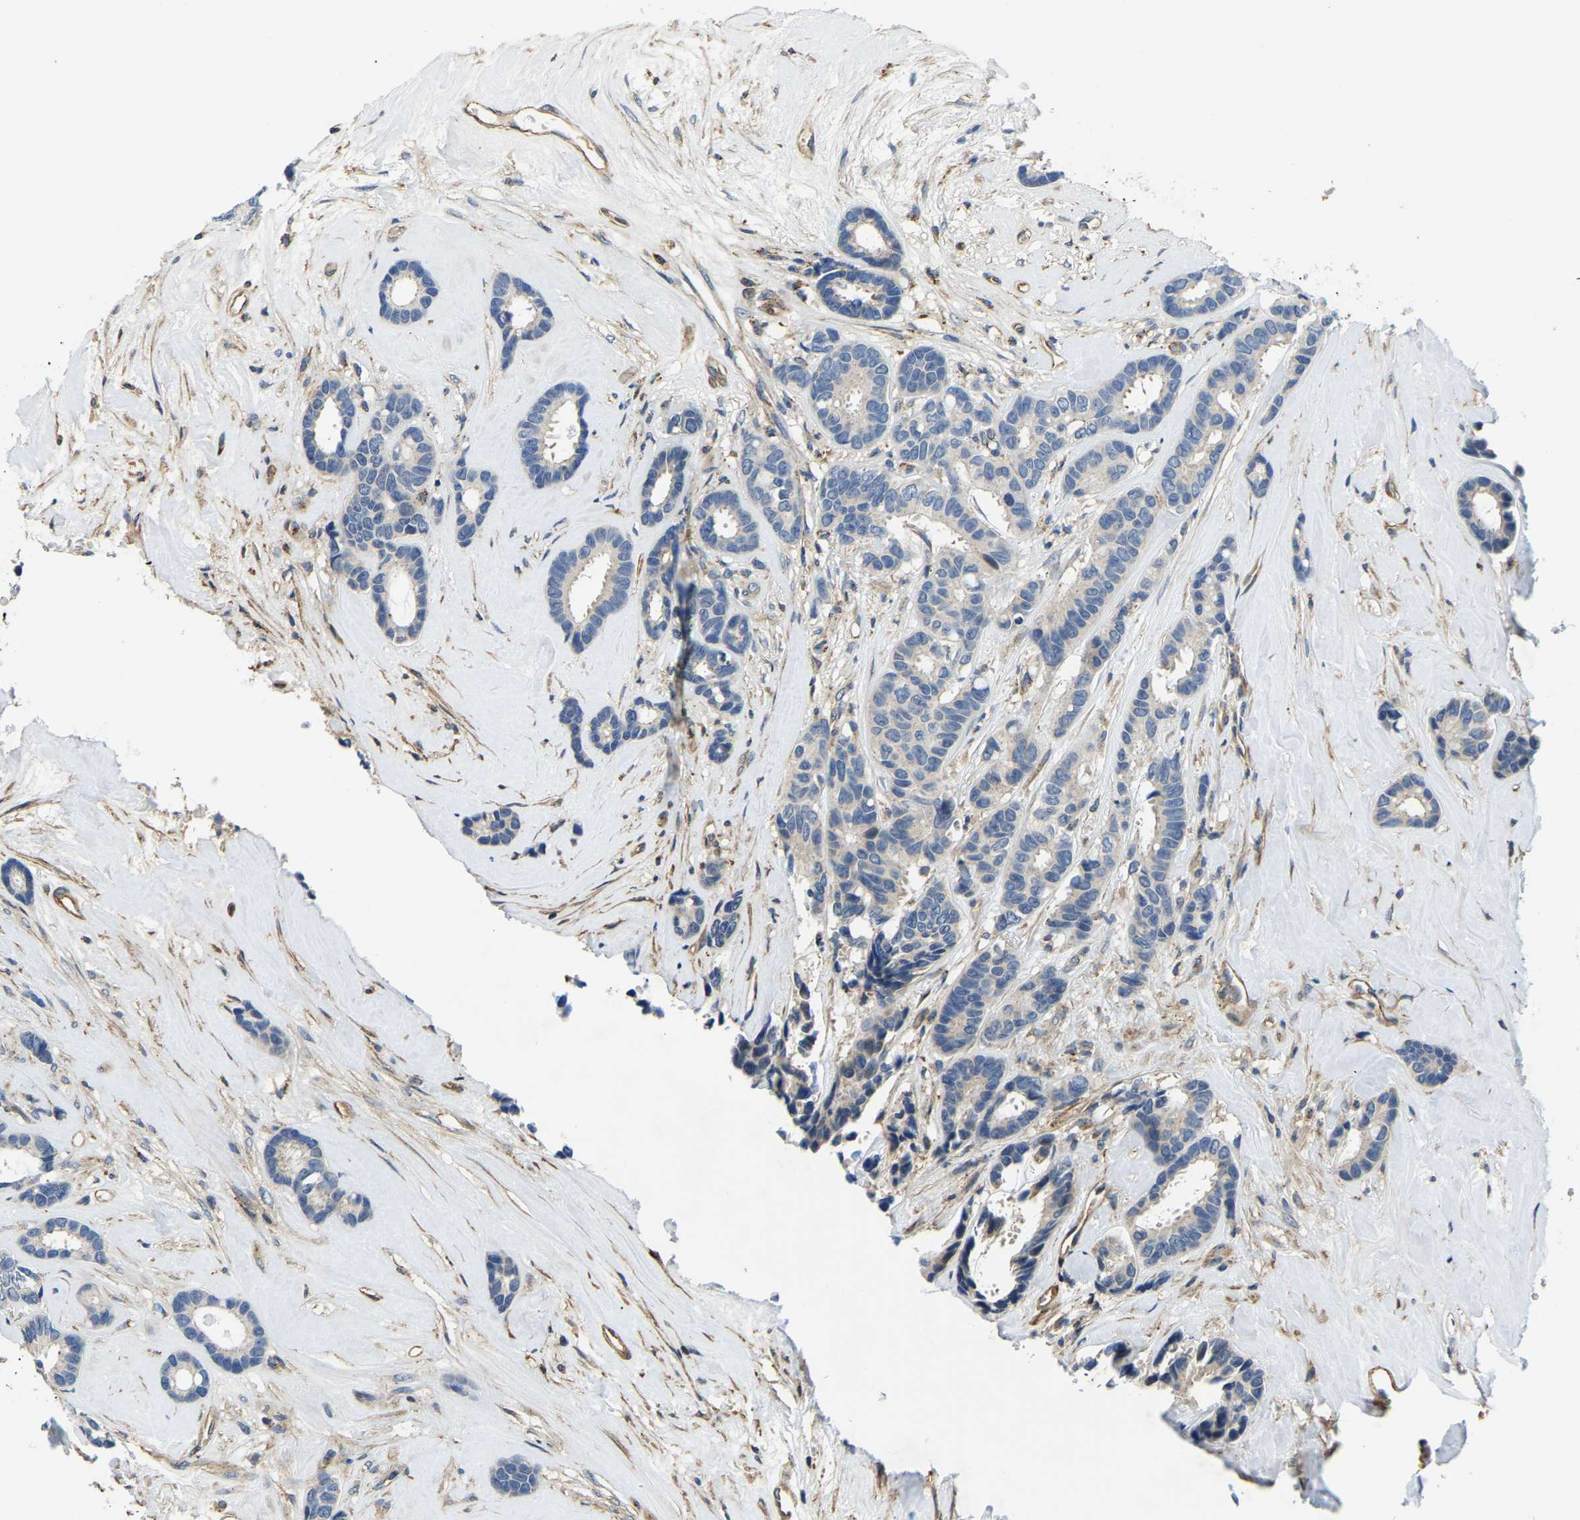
{"staining": {"intensity": "negative", "quantity": "none", "location": "none"}, "tissue": "breast cancer", "cell_type": "Tumor cells", "image_type": "cancer", "snomed": [{"axis": "morphology", "description": "Duct carcinoma"}, {"axis": "topography", "description": "Breast"}], "caption": "There is no significant positivity in tumor cells of breast cancer (infiltrating ductal carcinoma).", "gene": "RNF39", "patient": {"sex": "female", "age": 87}}